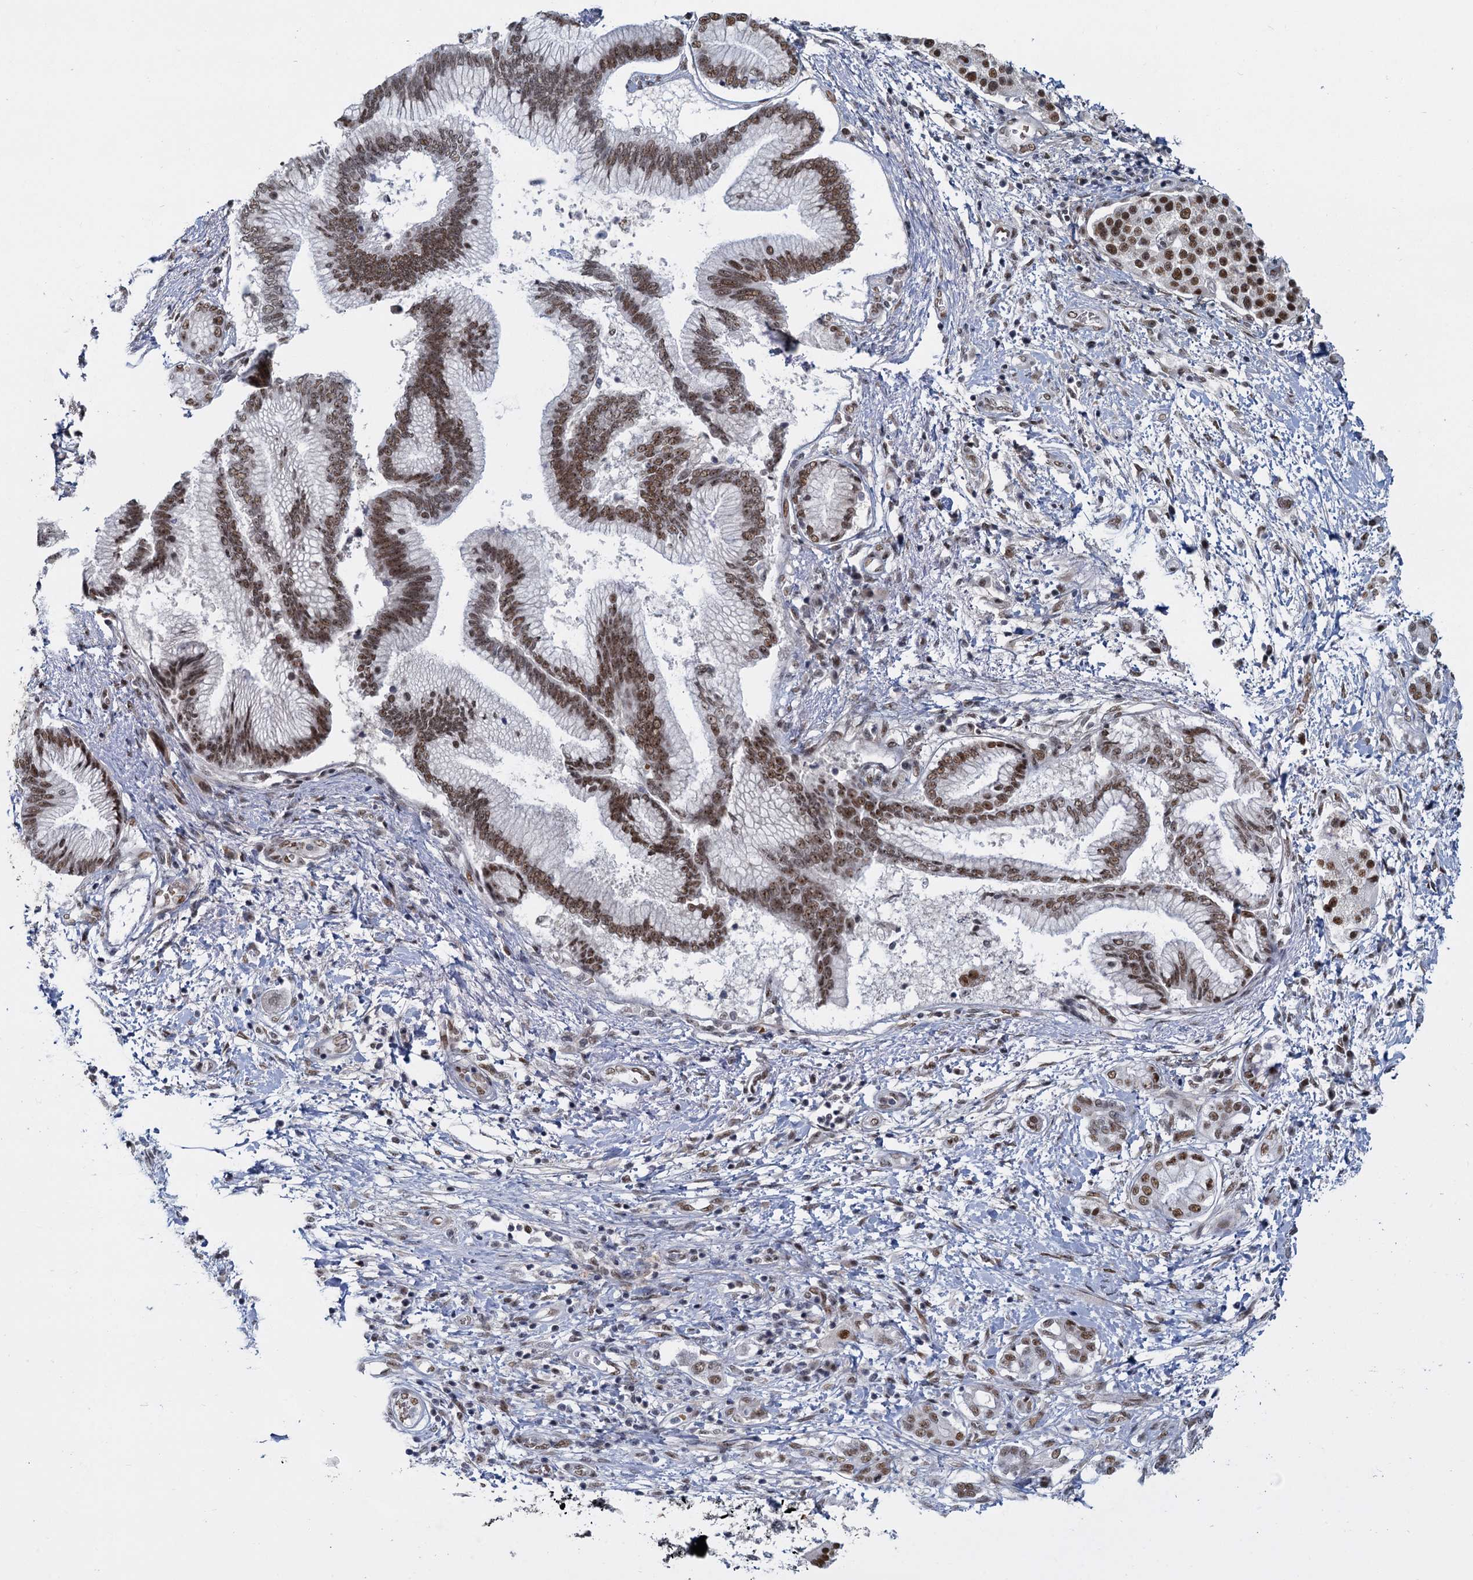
{"staining": {"intensity": "strong", "quantity": ">75%", "location": "nuclear"}, "tissue": "pancreatic cancer", "cell_type": "Tumor cells", "image_type": "cancer", "snomed": [{"axis": "morphology", "description": "Adenocarcinoma, NOS"}, {"axis": "topography", "description": "Pancreas"}], "caption": "High-magnification brightfield microscopy of adenocarcinoma (pancreatic) stained with DAB (brown) and counterstained with hematoxylin (blue). tumor cells exhibit strong nuclear positivity is appreciated in approximately>75% of cells.", "gene": "RPRD1A", "patient": {"sex": "female", "age": 73}}